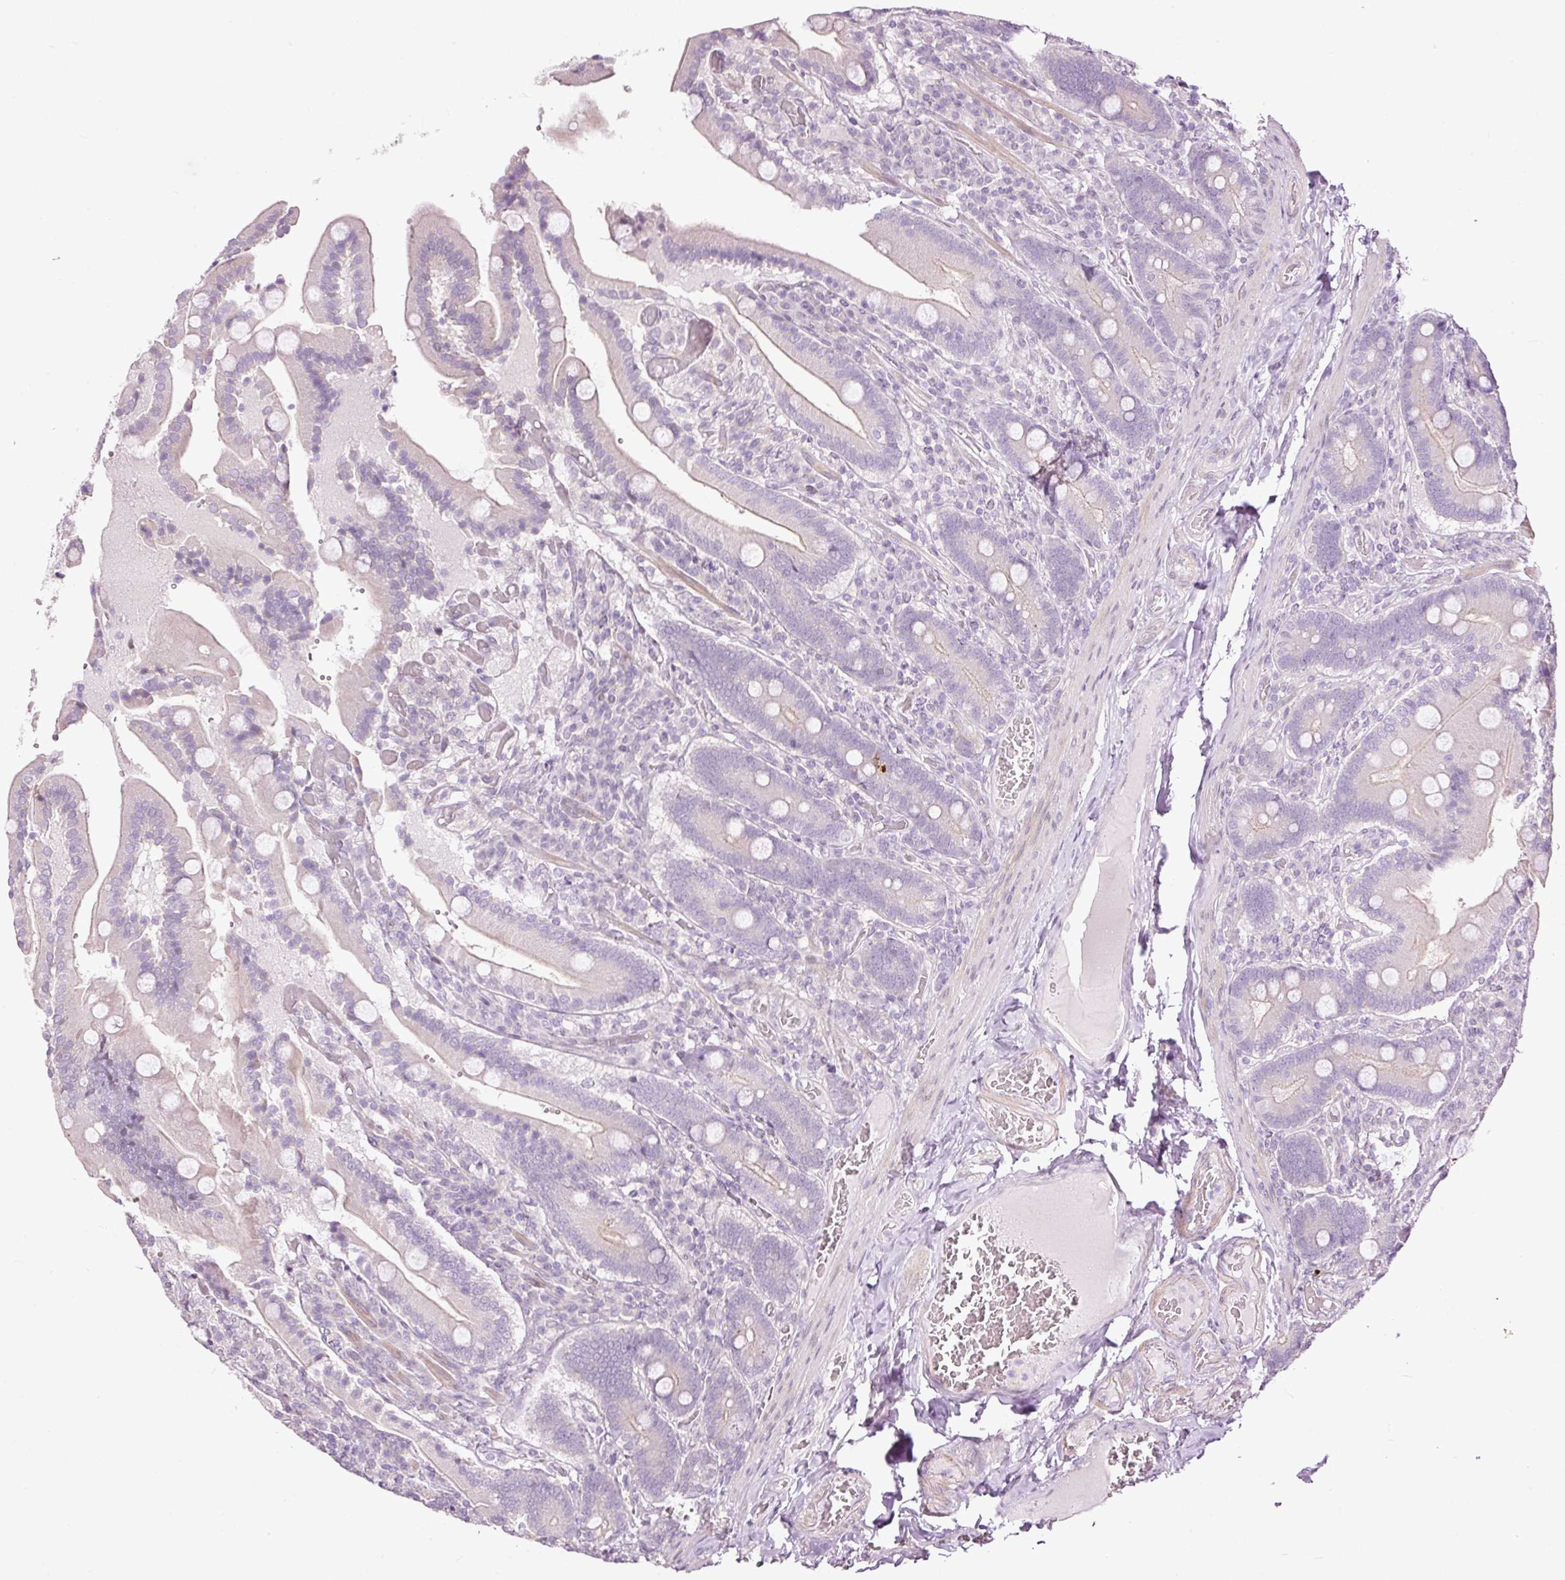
{"staining": {"intensity": "negative", "quantity": "none", "location": "none"}, "tissue": "duodenum", "cell_type": "Glandular cells", "image_type": "normal", "snomed": [{"axis": "morphology", "description": "Normal tissue, NOS"}, {"axis": "topography", "description": "Duodenum"}], "caption": "Protein analysis of normal duodenum displays no significant expression in glandular cells.", "gene": "FCRL4", "patient": {"sex": "female", "age": 62}}